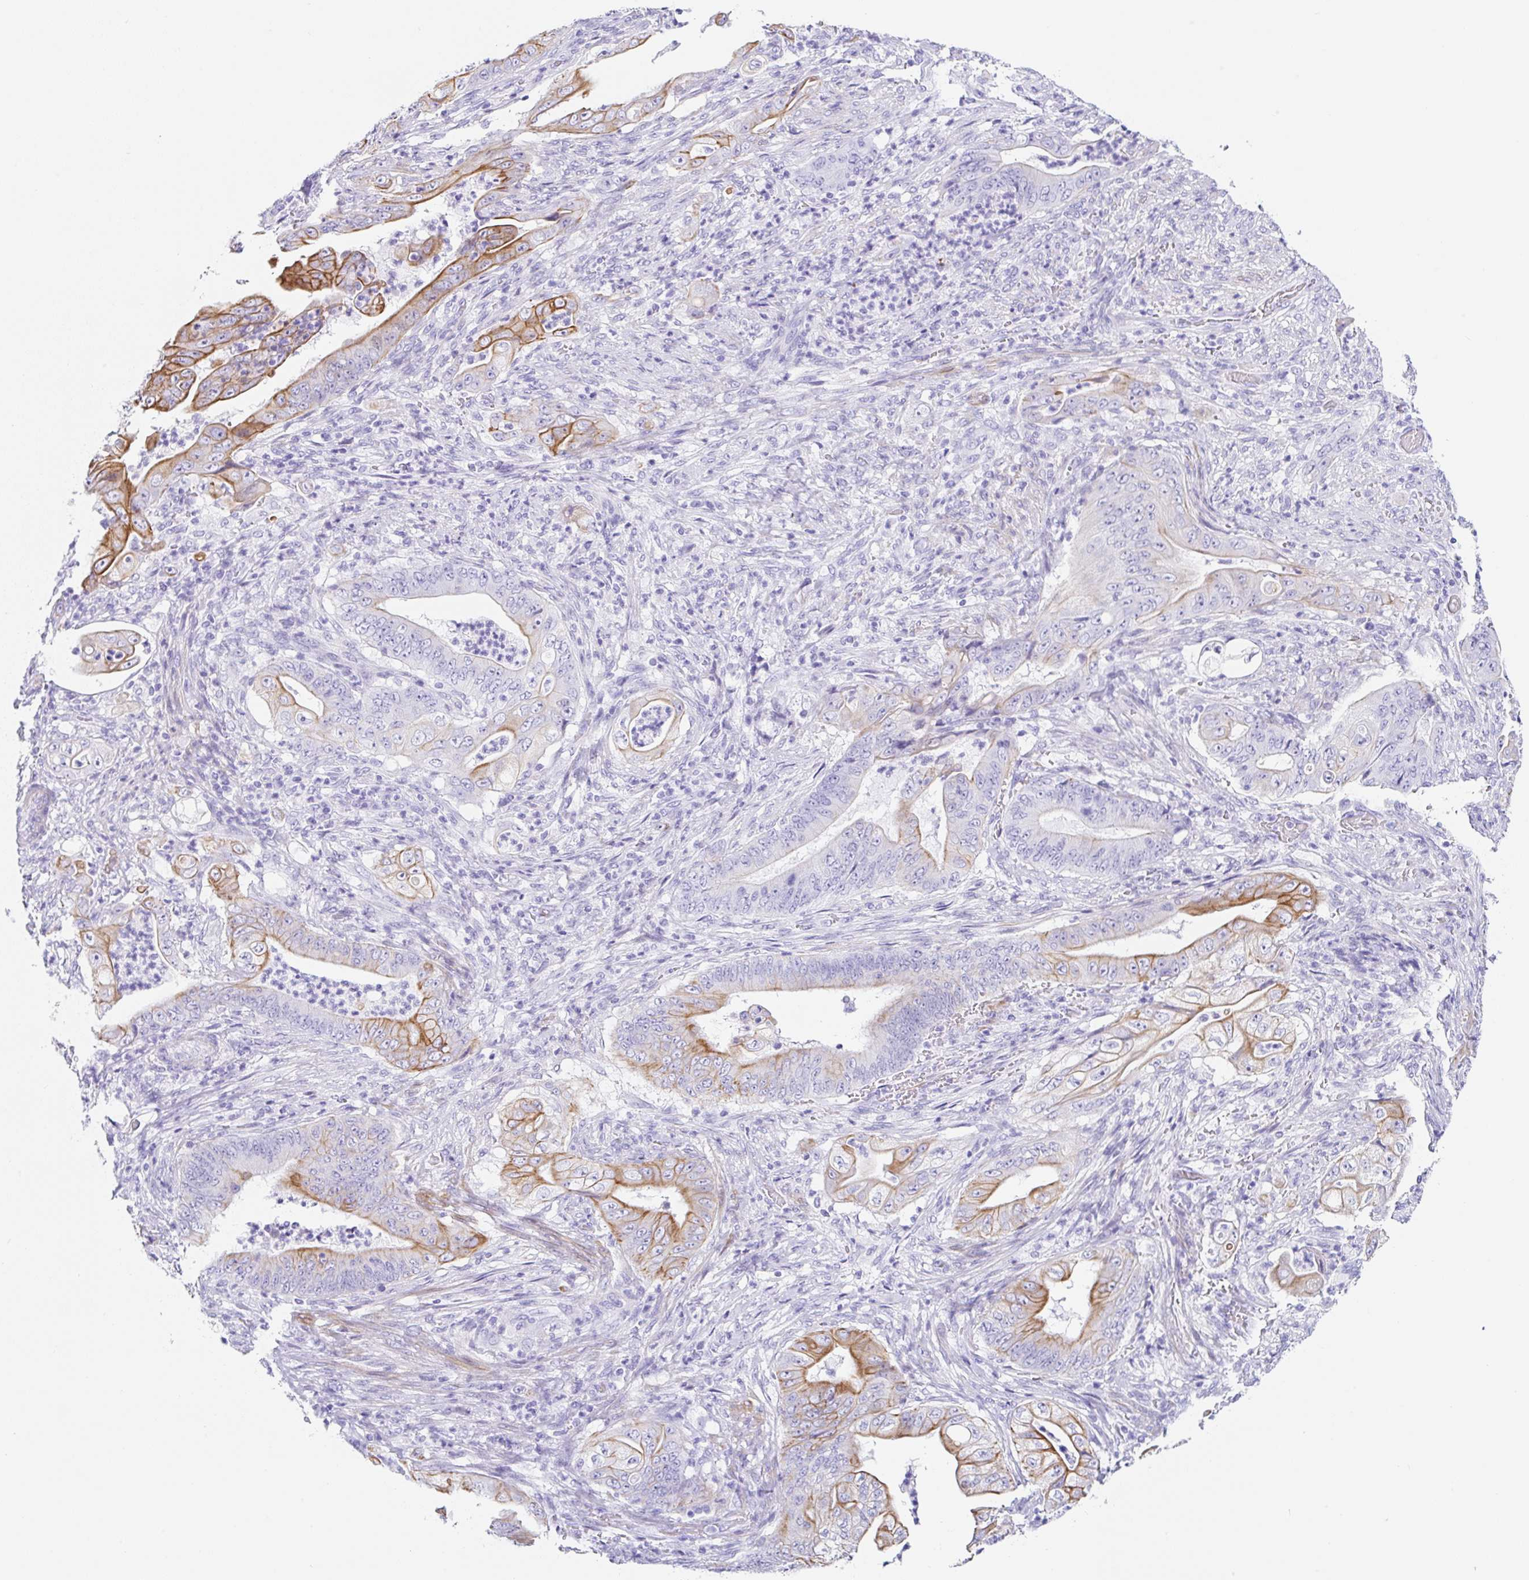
{"staining": {"intensity": "moderate", "quantity": "25%-75%", "location": "cytoplasmic/membranous"}, "tissue": "stomach cancer", "cell_type": "Tumor cells", "image_type": "cancer", "snomed": [{"axis": "morphology", "description": "Adenocarcinoma, NOS"}, {"axis": "topography", "description": "Stomach"}], "caption": "Protein expression analysis of stomach adenocarcinoma demonstrates moderate cytoplasmic/membranous expression in about 25%-75% of tumor cells. (DAB IHC, brown staining for protein, blue staining for nuclei).", "gene": "CLDND2", "patient": {"sex": "female", "age": 73}}